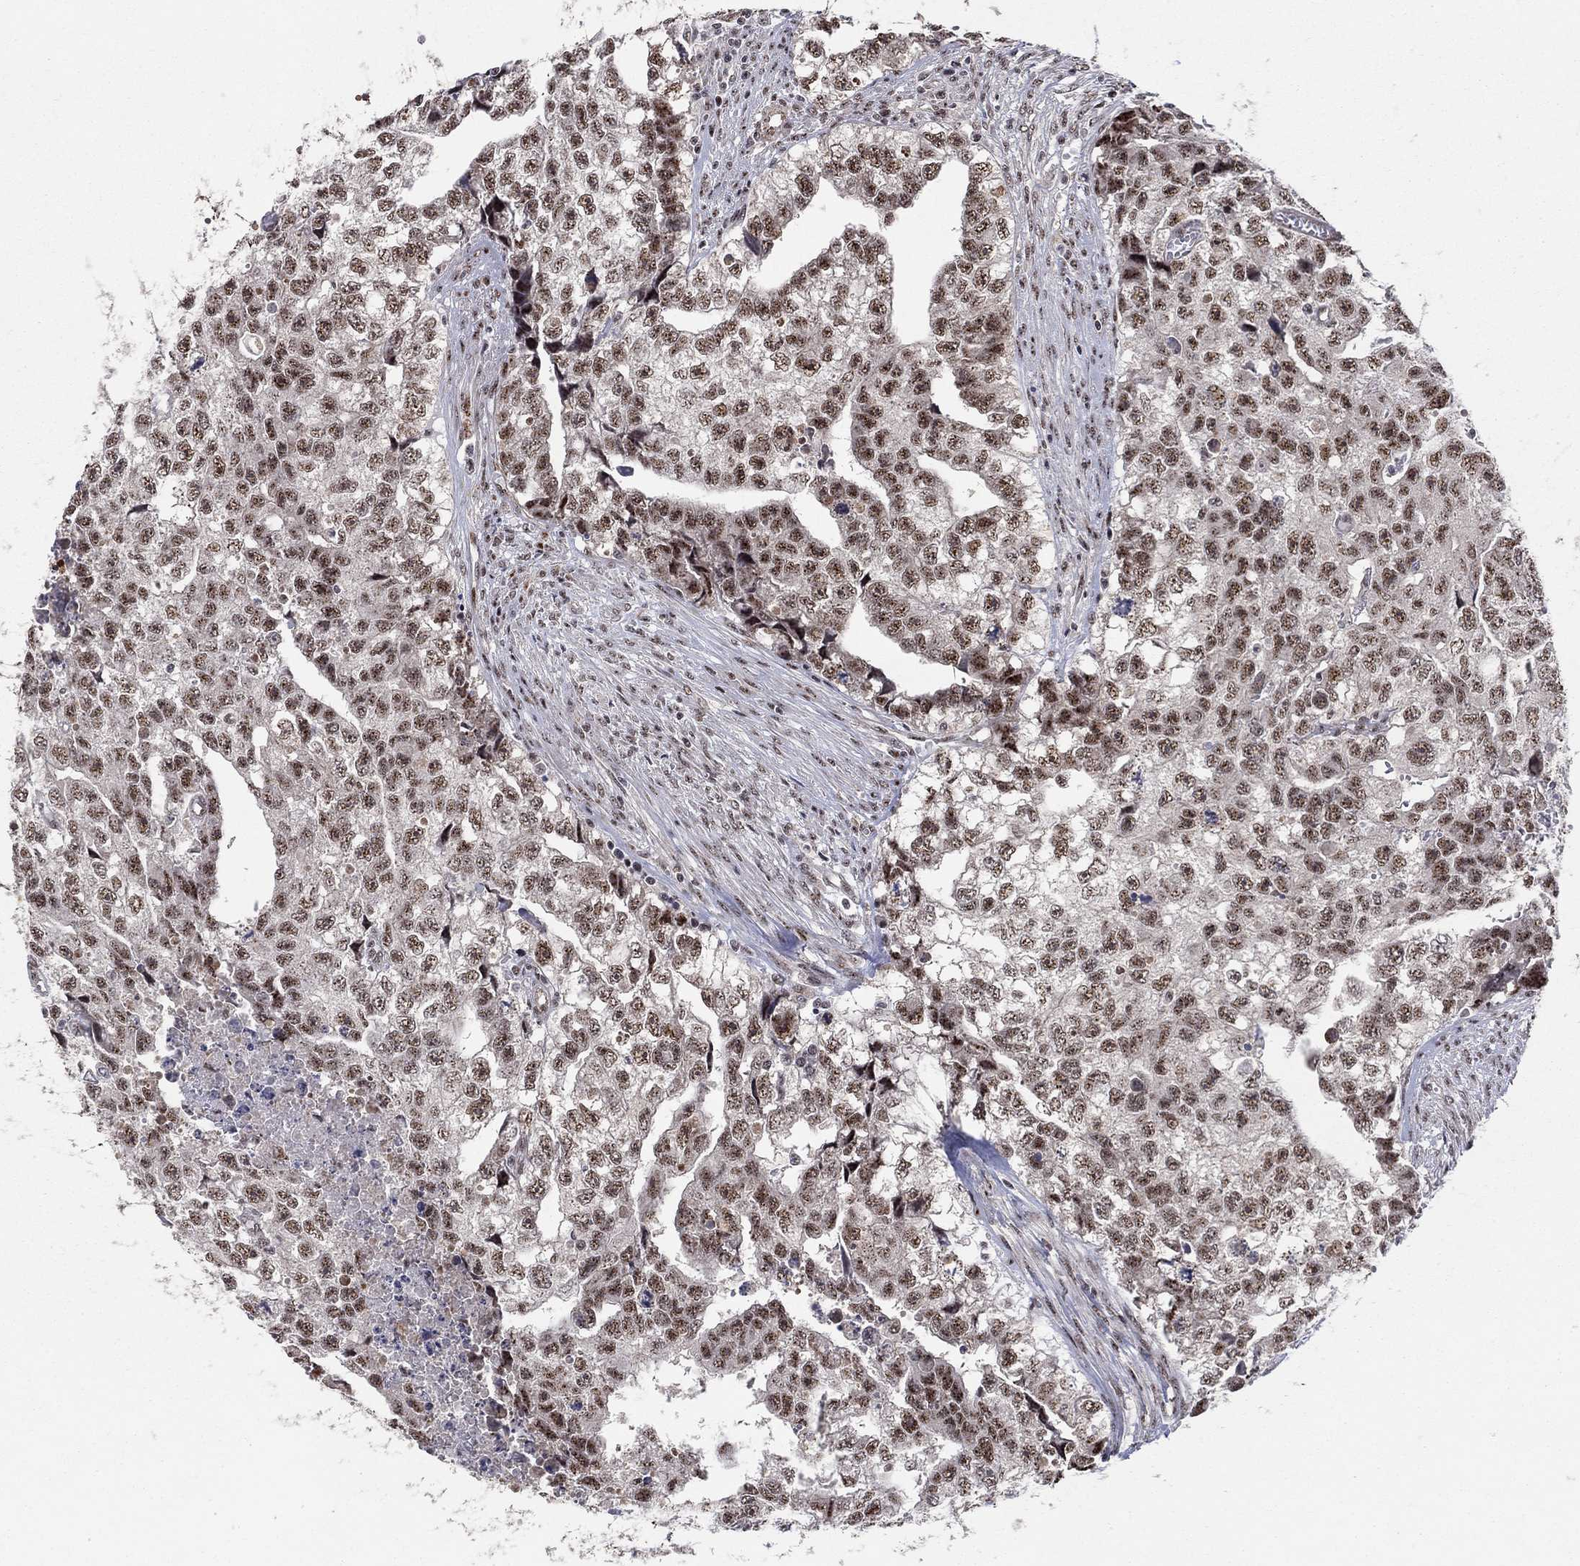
{"staining": {"intensity": "moderate", "quantity": ">75%", "location": "nuclear"}, "tissue": "testis cancer", "cell_type": "Tumor cells", "image_type": "cancer", "snomed": [{"axis": "morphology", "description": "Carcinoma, Embryonal, NOS"}, {"axis": "morphology", "description": "Teratoma, malignant, NOS"}, {"axis": "topography", "description": "Testis"}], "caption": "A brown stain shows moderate nuclear positivity of a protein in testis cancer (embryonal carcinoma) tumor cells. (DAB IHC with brightfield microscopy, high magnification).", "gene": "ZNF395", "patient": {"sex": "male", "age": 44}}